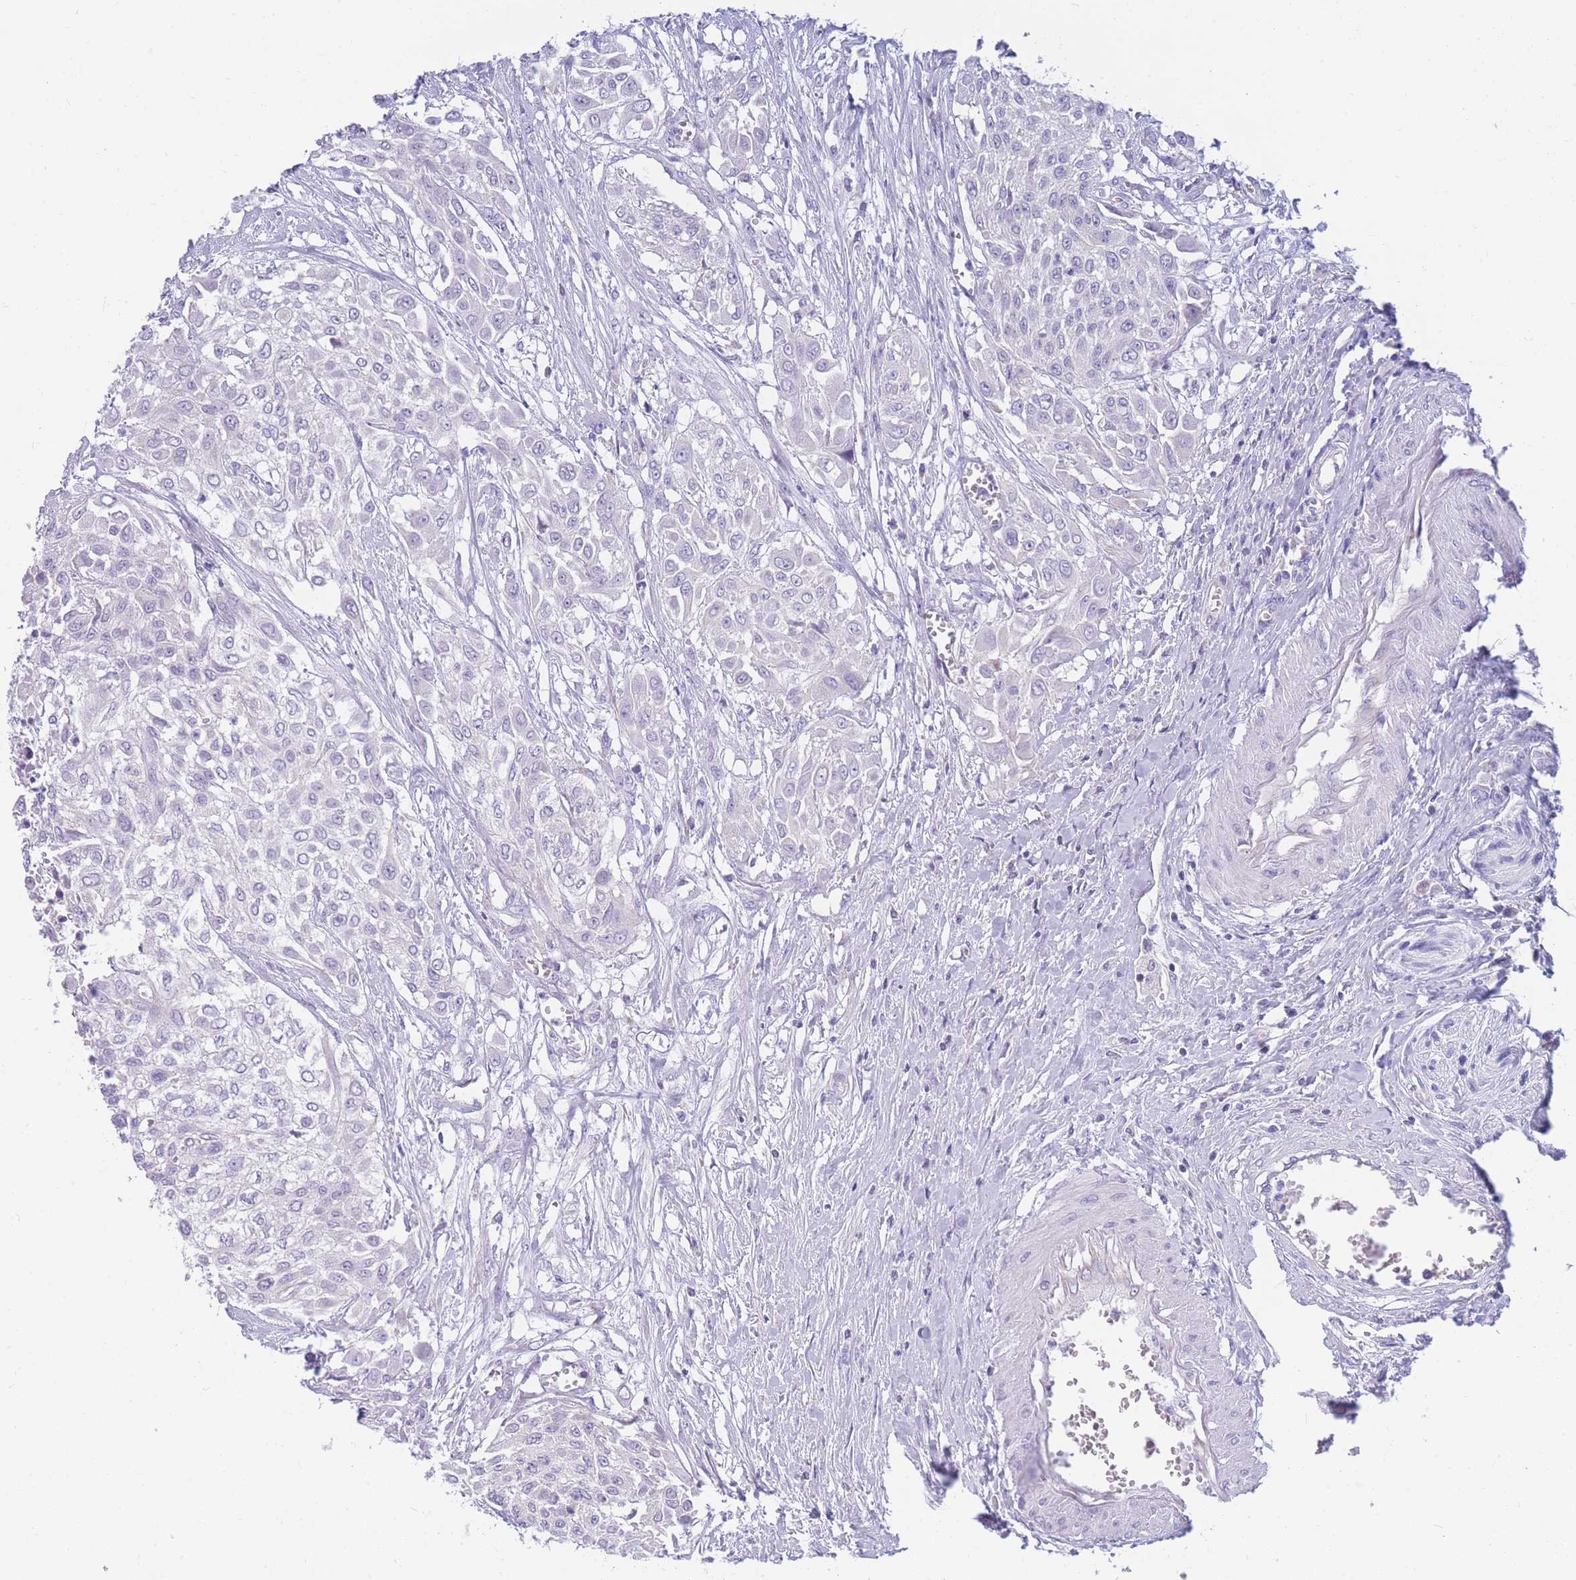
{"staining": {"intensity": "negative", "quantity": "none", "location": "none"}, "tissue": "urothelial cancer", "cell_type": "Tumor cells", "image_type": "cancer", "snomed": [{"axis": "morphology", "description": "Urothelial carcinoma, High grade"}, {"axis": "topography", "description": "Urinary bladder"}], "caption": "Tumor cells are negative for brown protein staining in urothelial carcinoma (high-grade).", "gene": "DHRS11", "patient": {"sex": "male", "age": 57}}